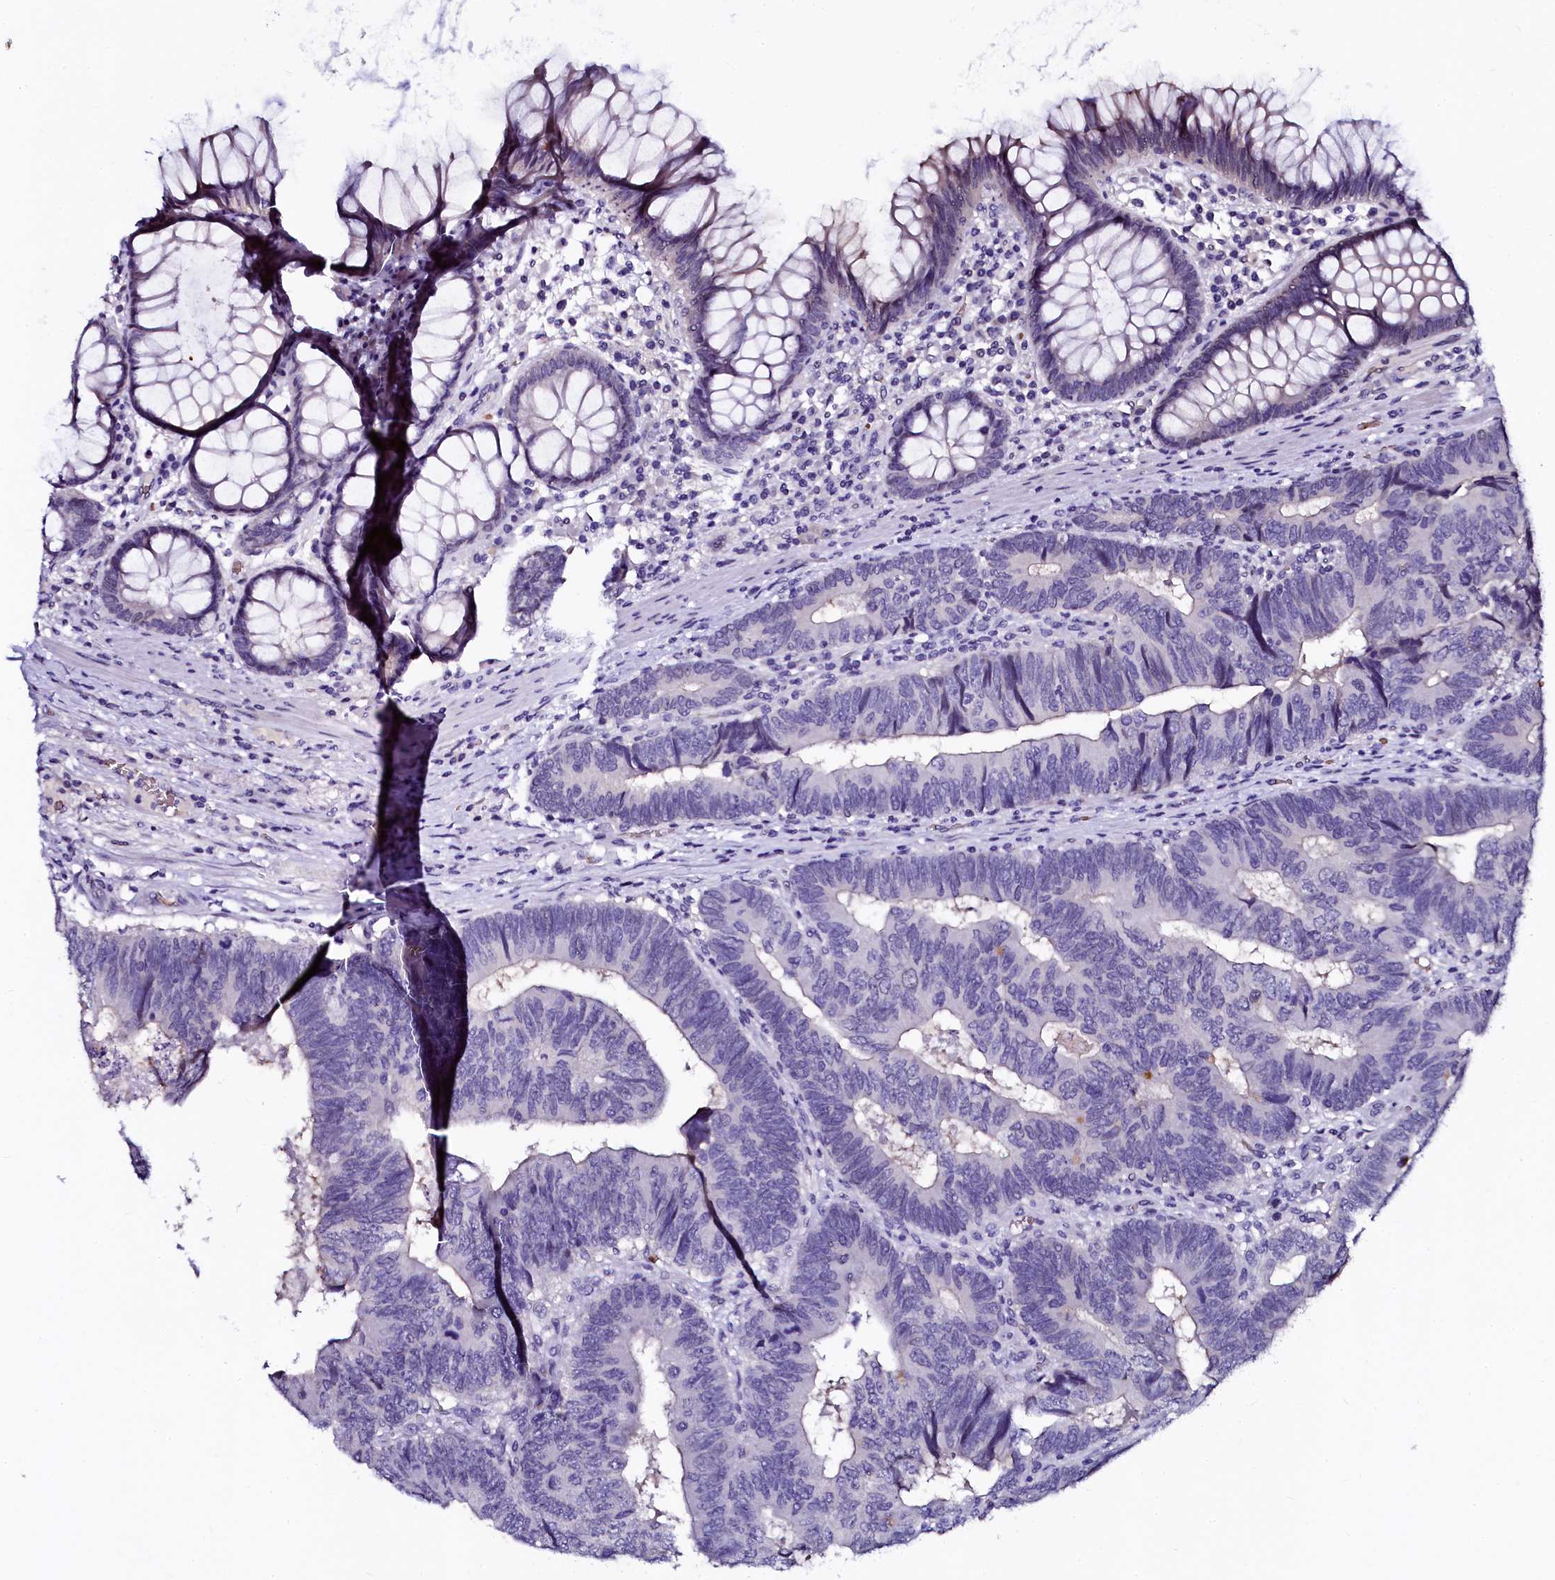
{"staining": {"intensity": "negative", "quantity": "none", "location": "none"}, "tissue": "colorectal cancer", "cell_type": "Tumor cells", "image_type": "cancer", "snomed": [{"axis": "morphology", "description": "Adenocarcinoma, NOS"}, {"axis": "topography", "description": "Colon"}], "caption": "Tumor cells are negative for protein expression in human adenocarcinoma (colorectal).", "gene": "CTDSPL2", "patient": {"sex": "female", "age": 67}}